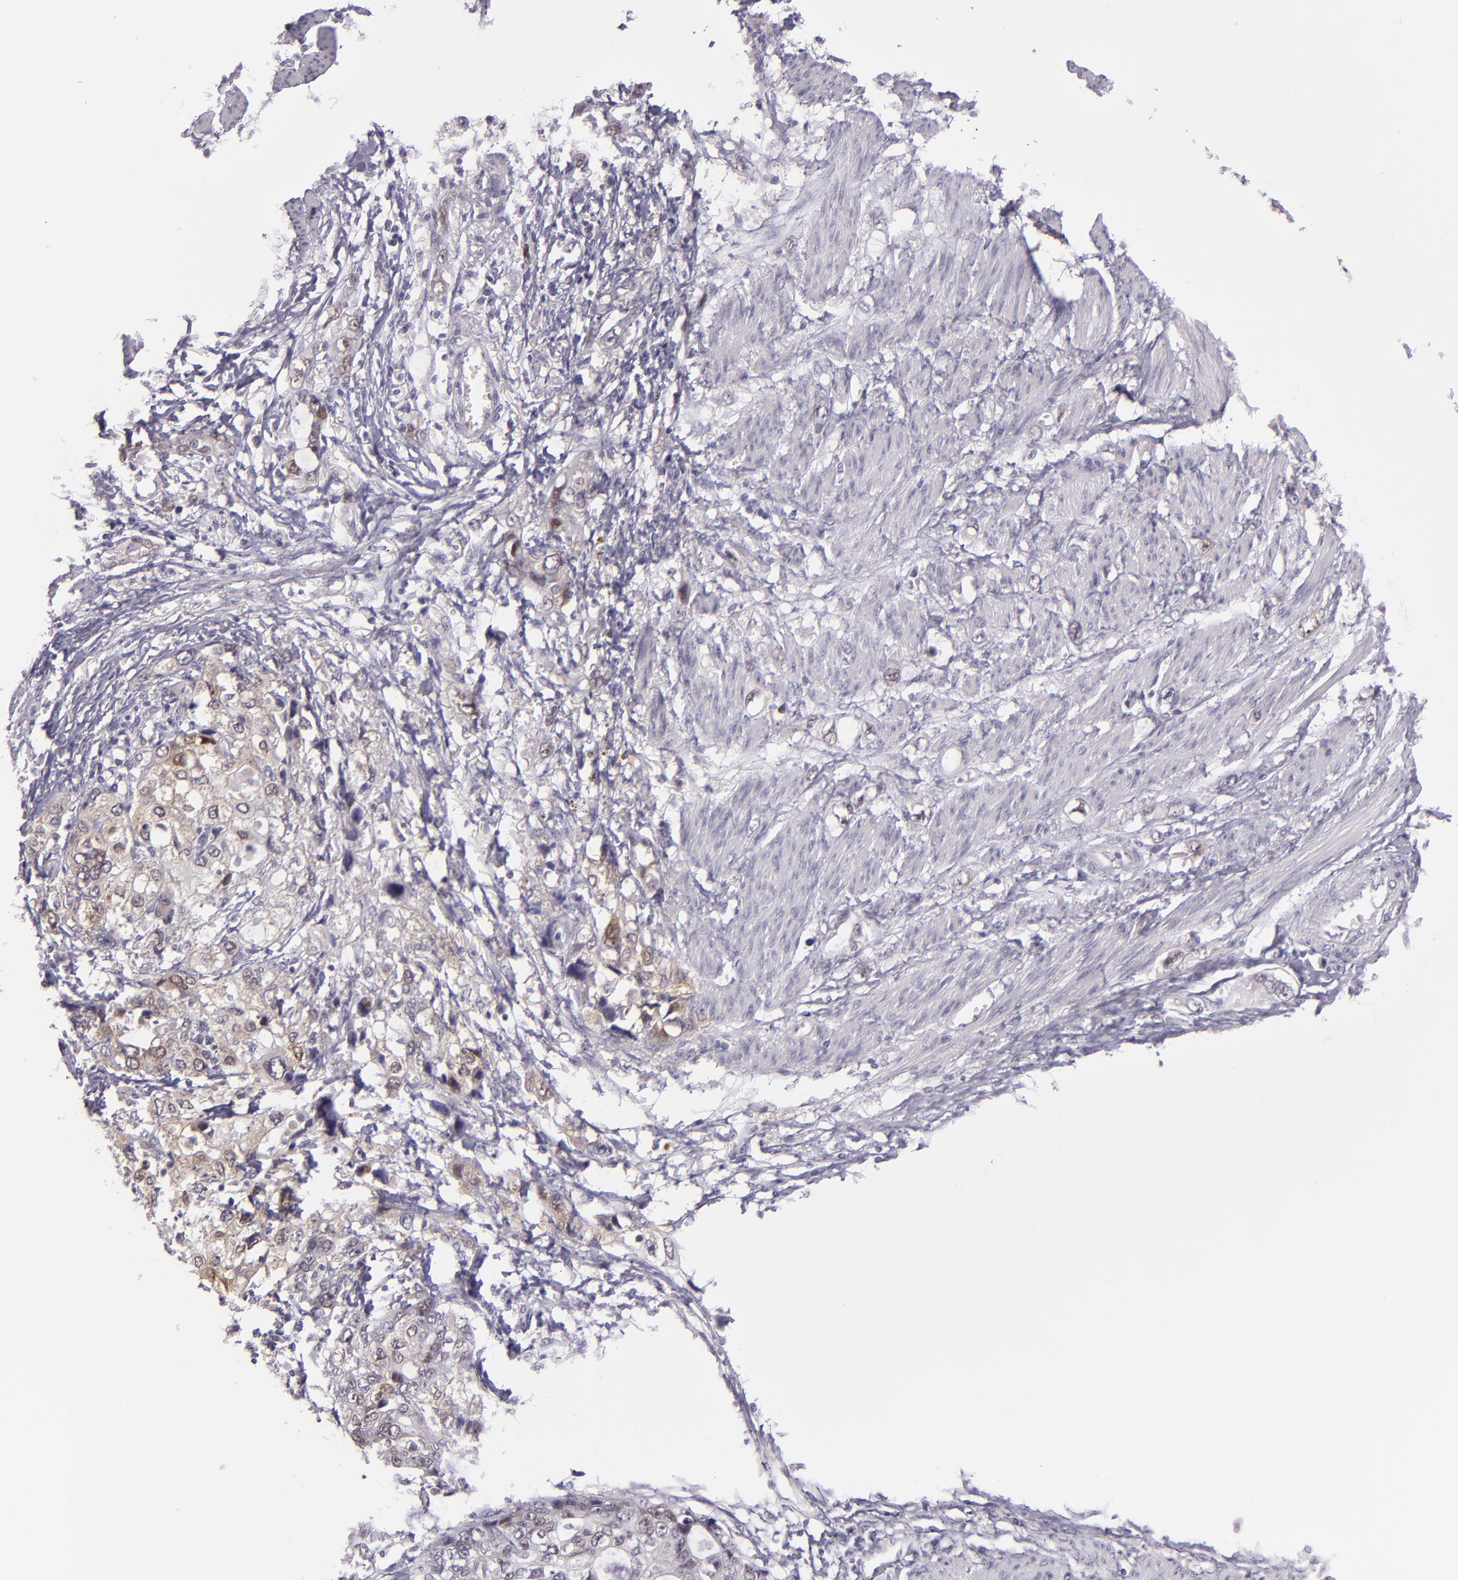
{"staining": {"intensity": "weak", "quantity": "25%-75%", "location": "cytoplasmic/membranous,nuclear"}, "tissue": "stomach cancer", "cell_type": "Tumor cells", "image_type": "cancer", "snomed": [{"axis": "morphology", "description": "Adenocarcinoma, NOS"}, {"axis": "topography", "description": "Stomach, upper"}], "caption": "This micrograph demonstrates stomach adenocarcinoma stained with IHC to label a protein in brown. The cytoplasmic/membranous and nuclear of tumor cells show weak positivity for the protein. Nuclei are counter-stained blue.", "gene": "CSE1L", "patient": {"sex": "female", "age": 52}}